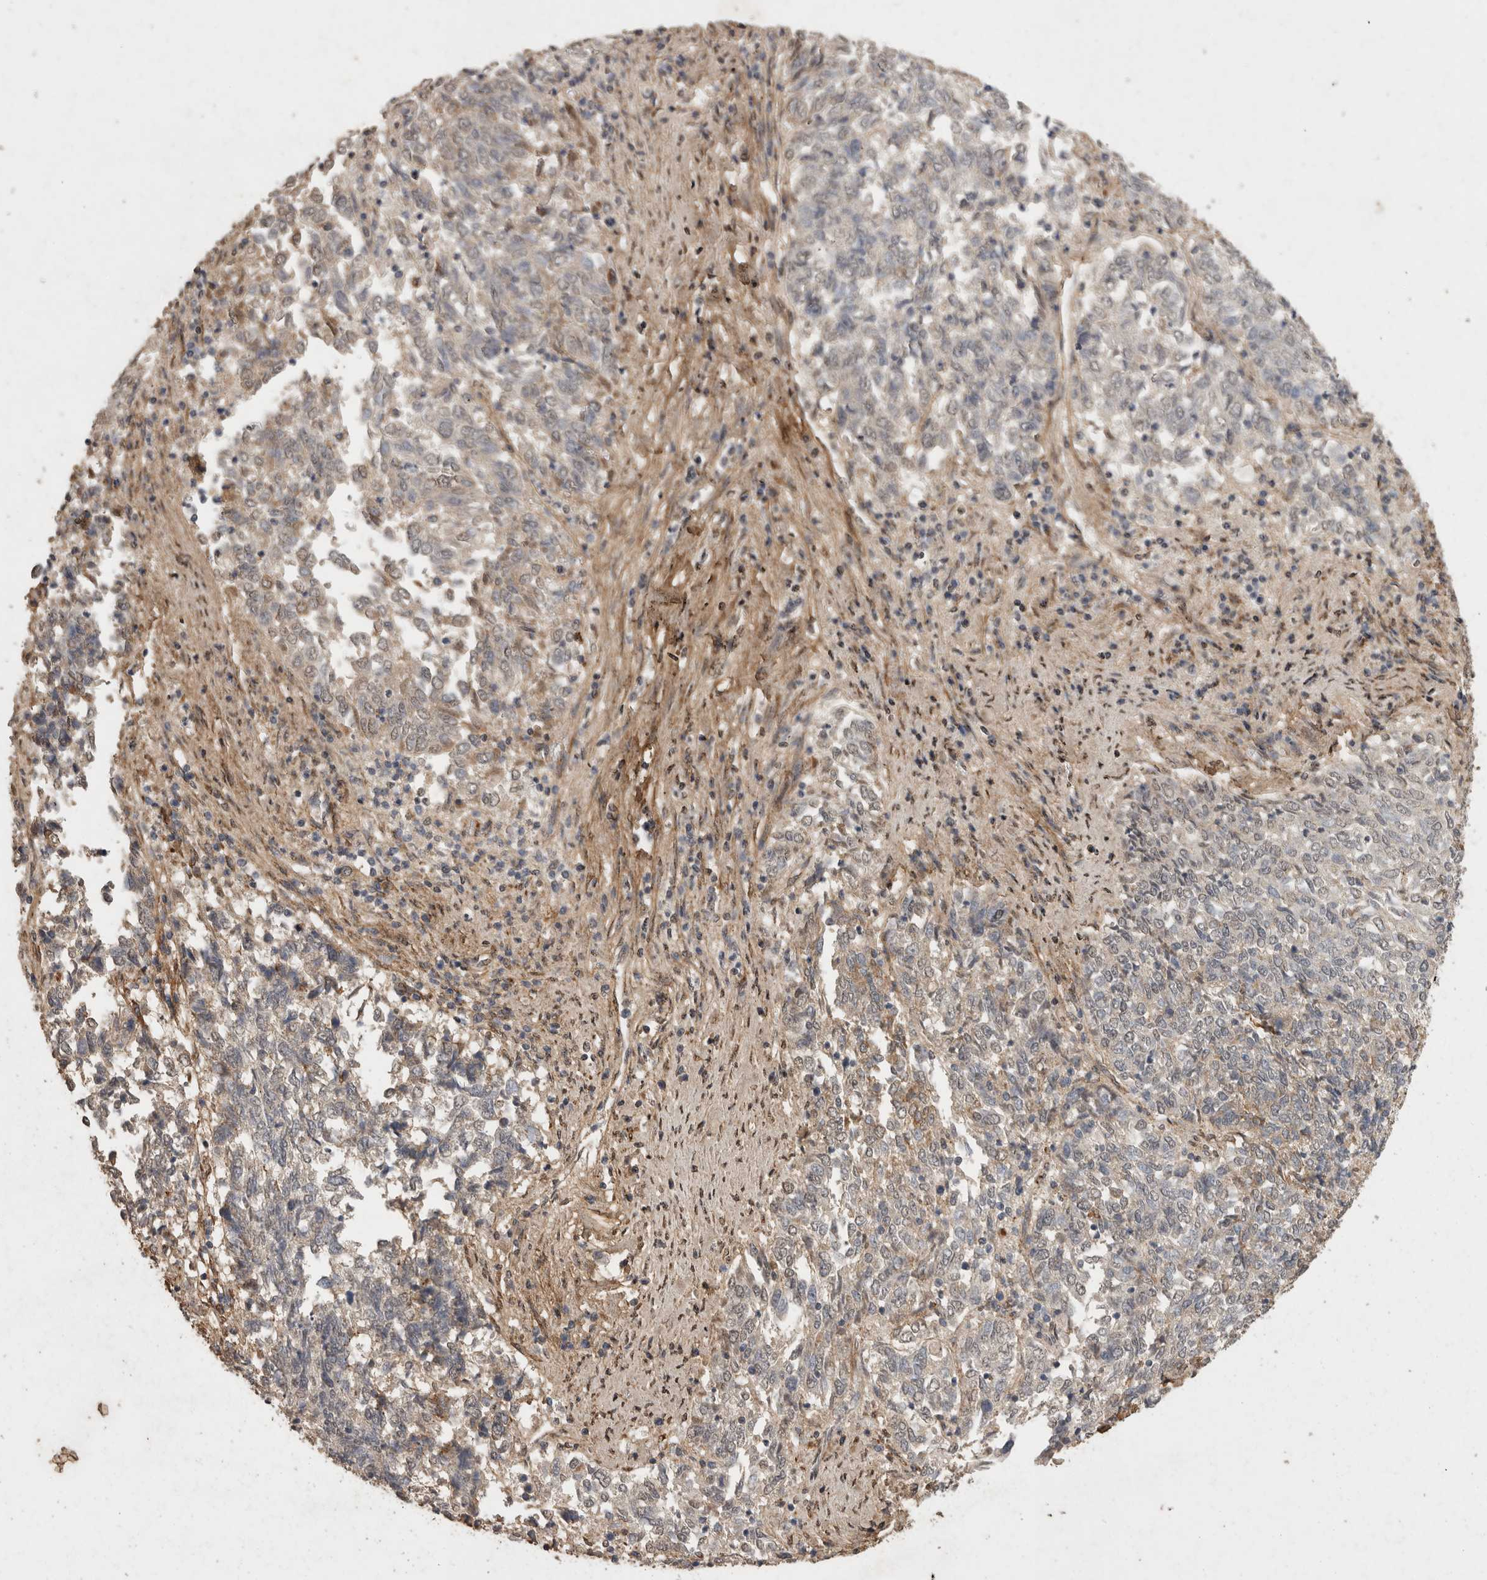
{"staining": {"intensity": "weak", "quantity": "25%-75%", "location": "cytoplasmic/membranous"}, "tissue": "endometrial cancer", "cell_type": "Tumor cells", "image_type": "cancer", "snomed": [{"axis": "morphology", "description": "Adenocarcinoma, NOS"}, {"axis": "topography", "description": "Endometrium"}], "caption": "About 25%-75% of tumor cells in endometrial cancer demonstrate weak cytoplasmic/membranous protein positivity as visualized by brown immunohistochemical staining.", "gene": "C1QTNF5", "patient": {"sex": "female", "age": 80}}